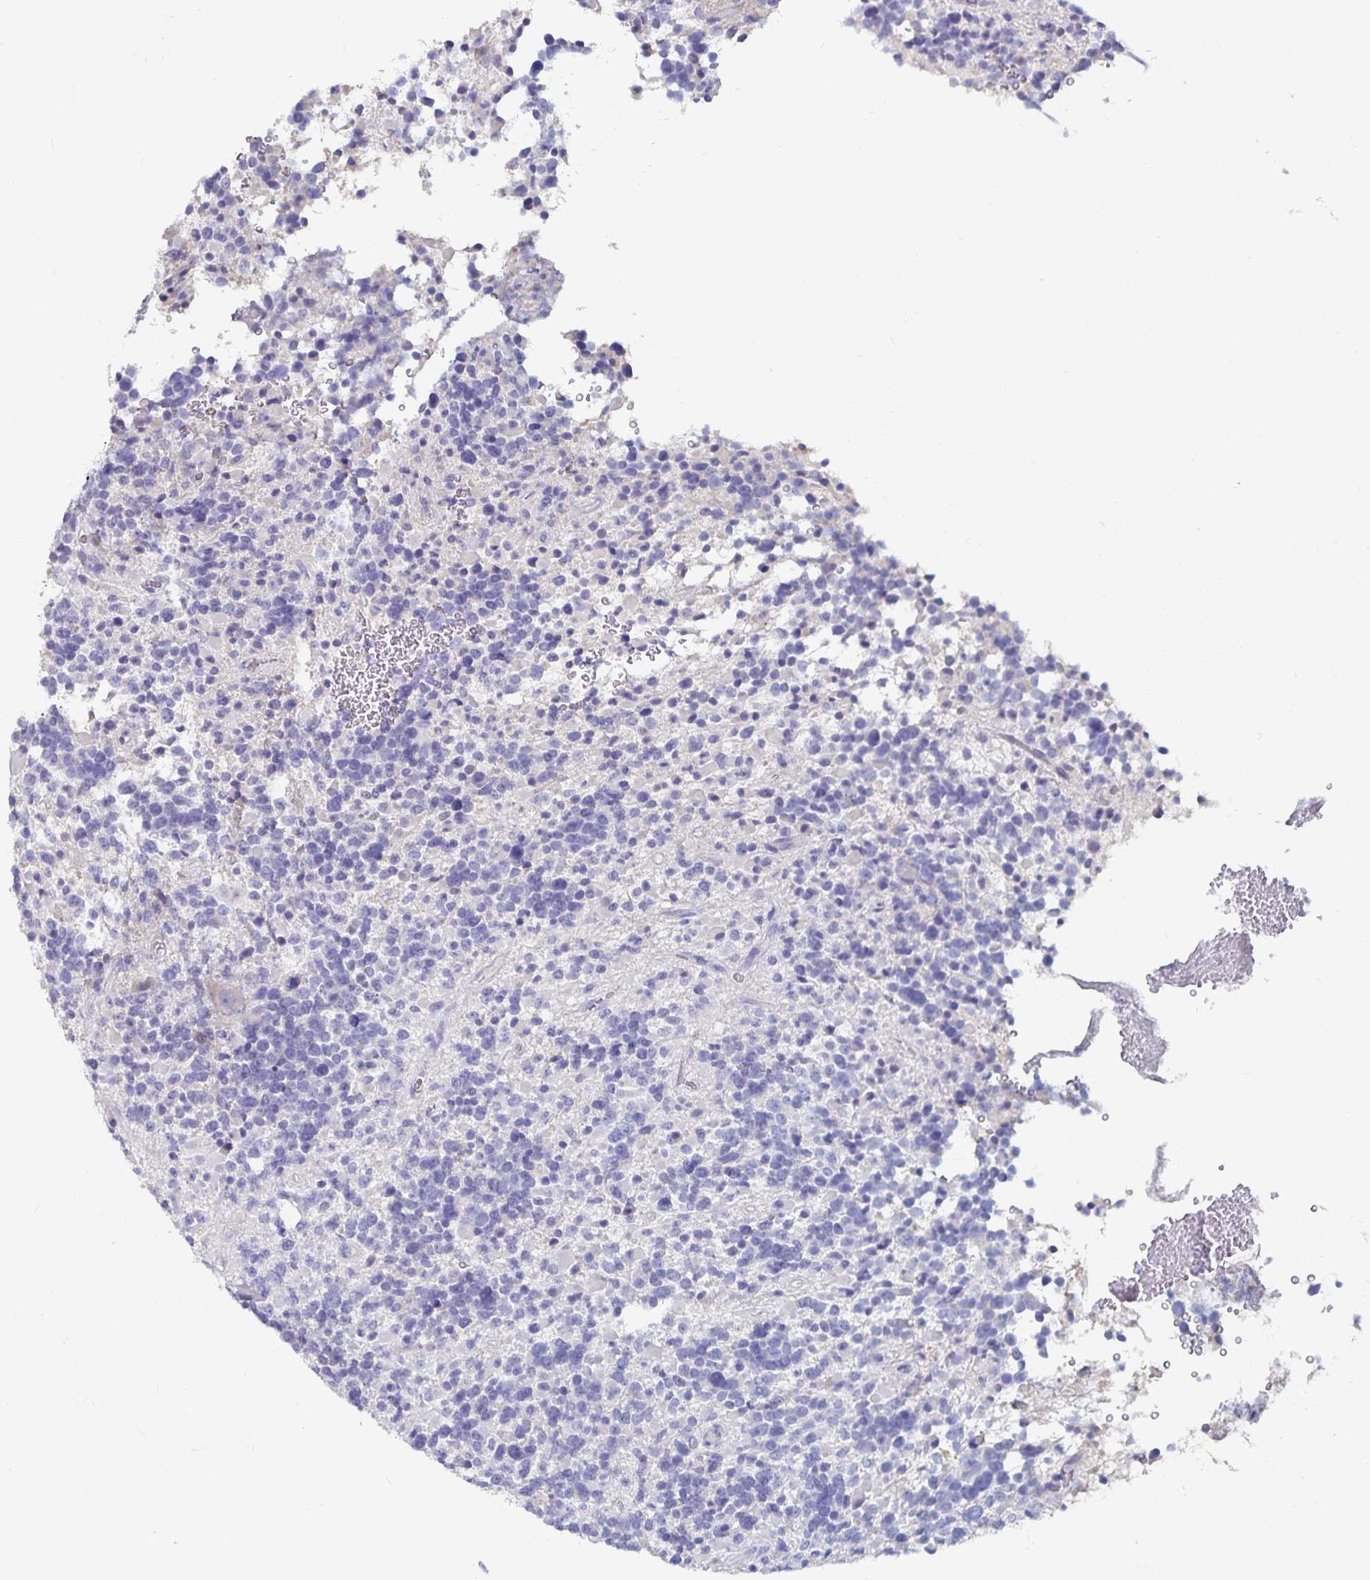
{"staining": {"intensity": "negative", "quantity": "none", "location": "none"}, "tissue": "glioma", "cell_type": "Tumor cells", "image_type": "cancer", "snomed": [{"axis": "morphology", "description": "Glioma, malignant, High grade"}, {"axis": "topography", "description": "Brain"}], "caption": "Immunohistochemical staining of glioma exhibits no significant positivity in tumor cells.", "gene": "CFAP69", "patient": {"sex": "female", "age": 40}}